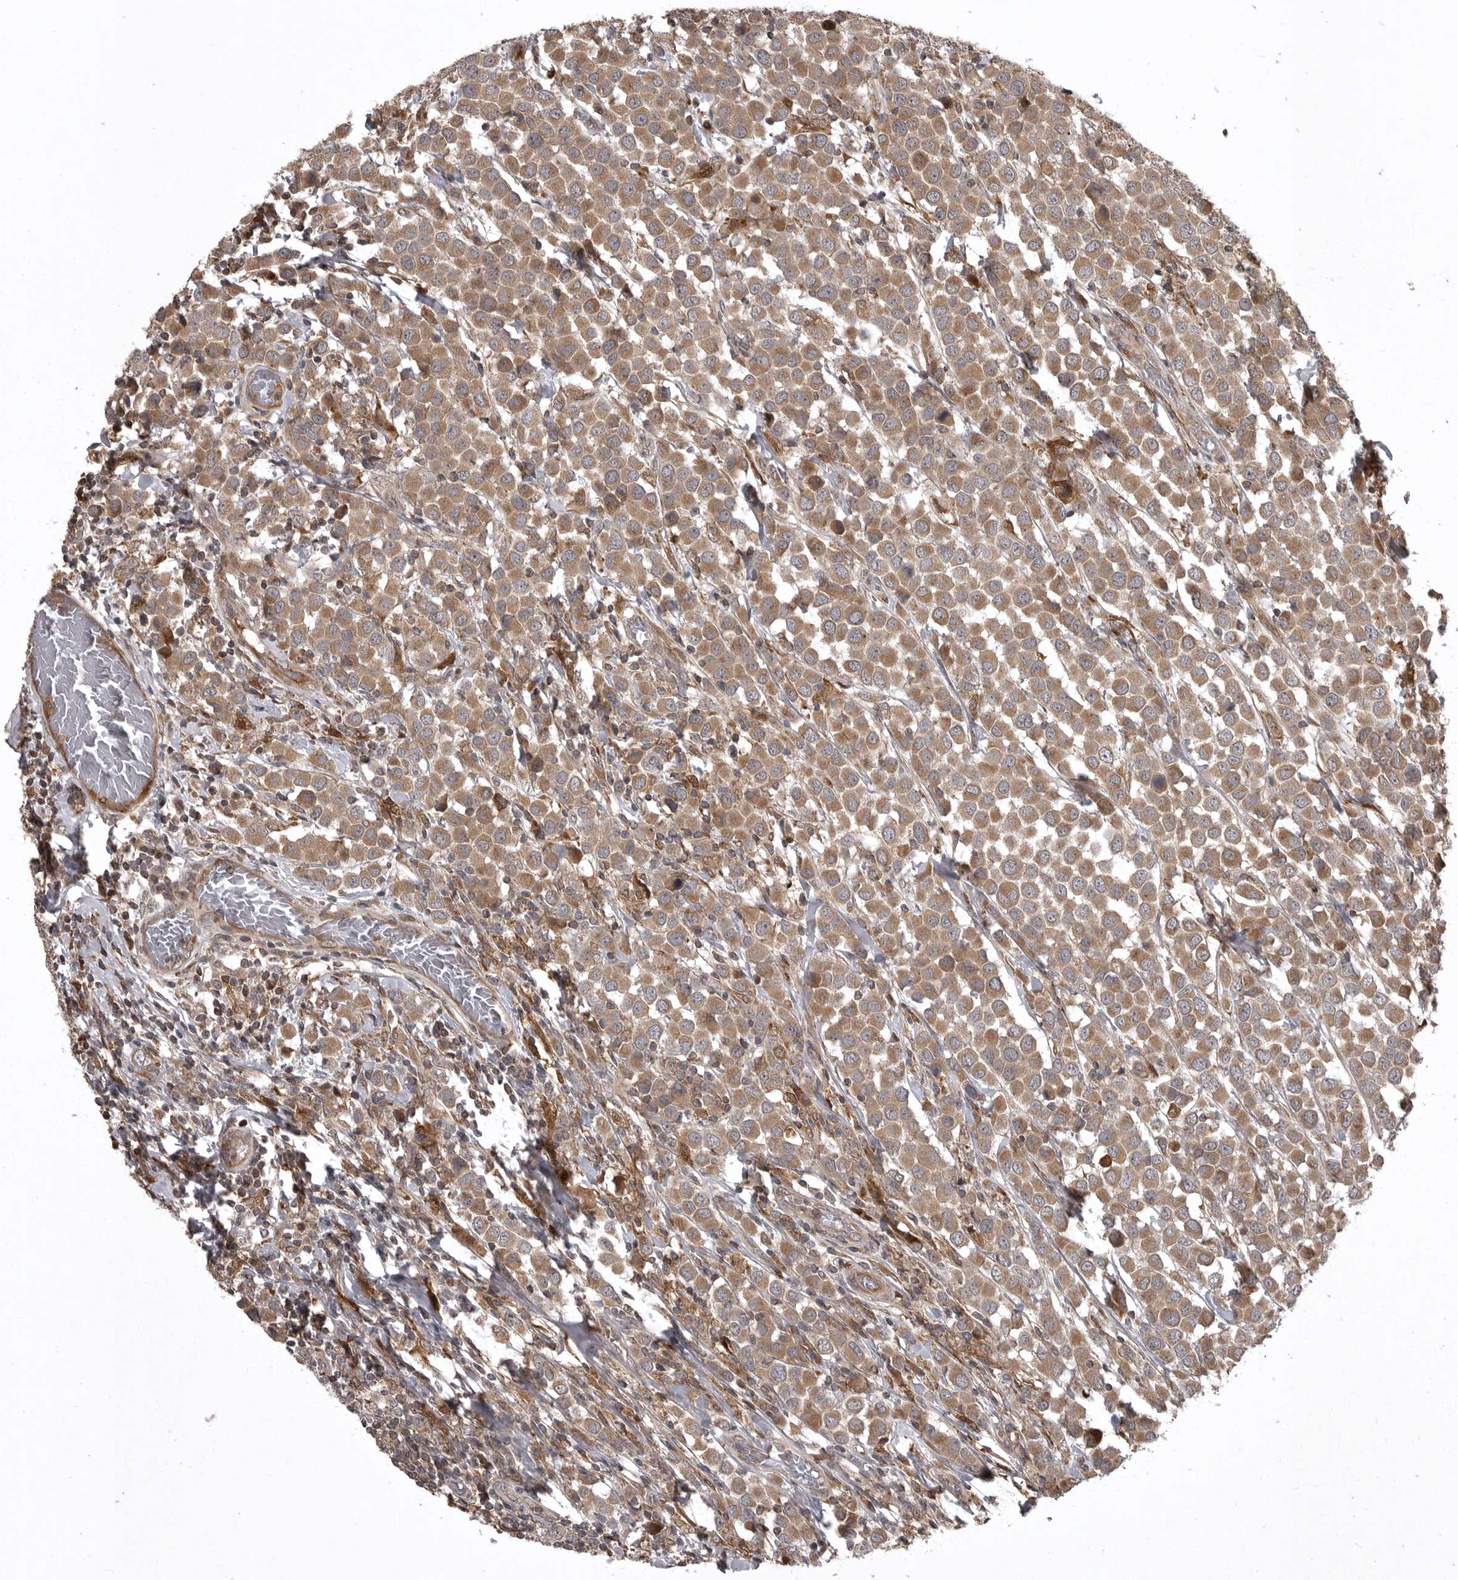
{"staining": {"intensity": "moderate", "quantity": ">75%", "location": "cytoplasmic/membranous"}, "tissue": "breast cancer", "cell_type": "Tumor cells", "image_type": "cancer", "snomed": [{"axis": "morphology", "description": "Duct carcinoma"}, {"axis": "topography", "description": "Breast"}], "caption": "Protein positivity by immunohistochemistry (IHC) reveals moderate cytoplasmic/membranous staining in approximately >75% of tumor cells in breast cancer.", "gene": "GPR31", "patient": {"sex": "female", "age": 61}}